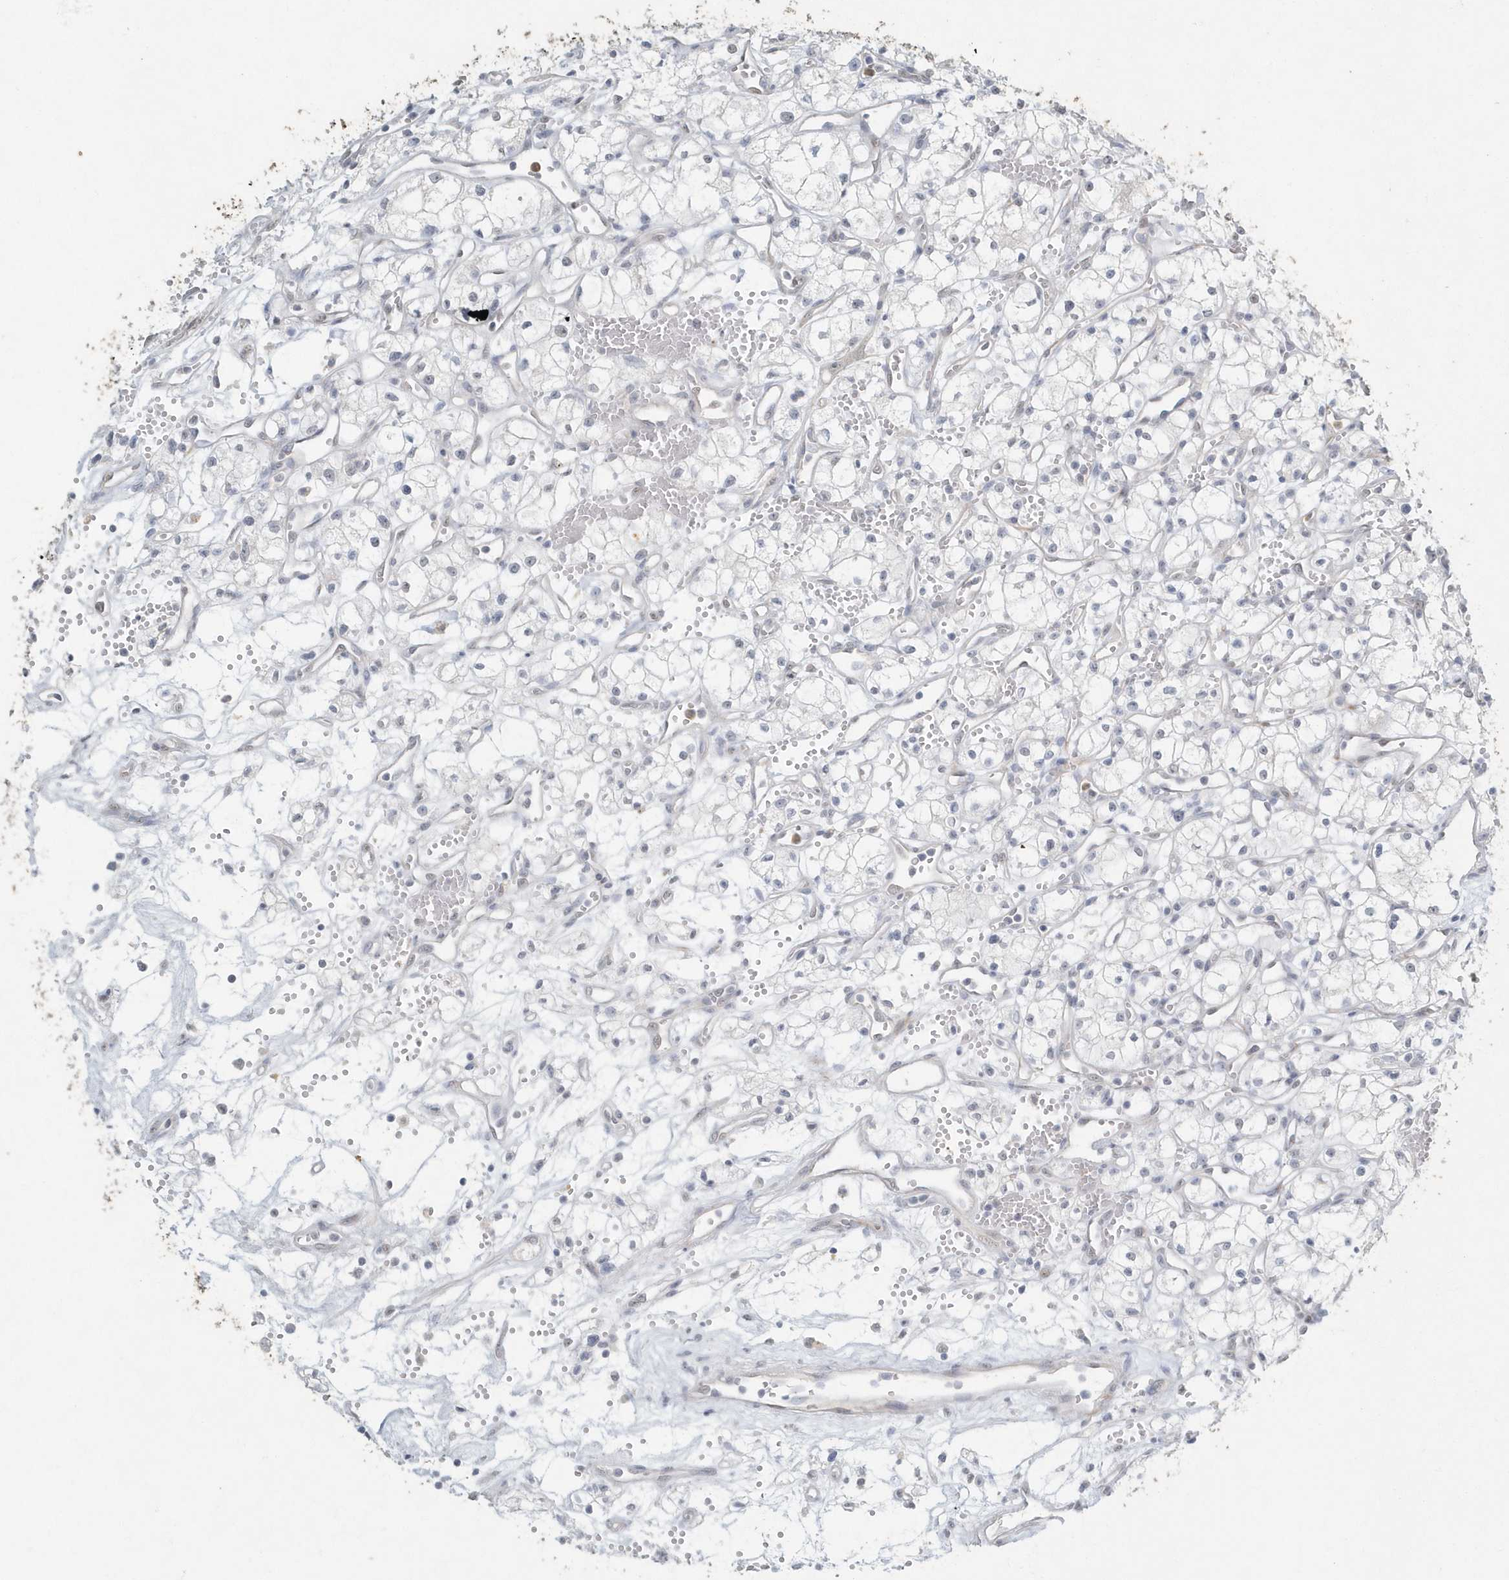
{"staining": {"intensity": "negative", "quantity": "none", "location": "none"}, "tissue": "renal cancer", "cell_type": "Tumor cells", "image_type": "cancer", "snomed": [{"axis": "morphology", "description": "Adenocarcinoma, NOS"}, {"axis": "topography", "description": "Kidney"}], "caption": "Tumor cells are negative for protein expression in human renal cancer. Nuclei are stained in blue.", "gene": "MYOT", "patient": {"sex": "male", "age": 59}}